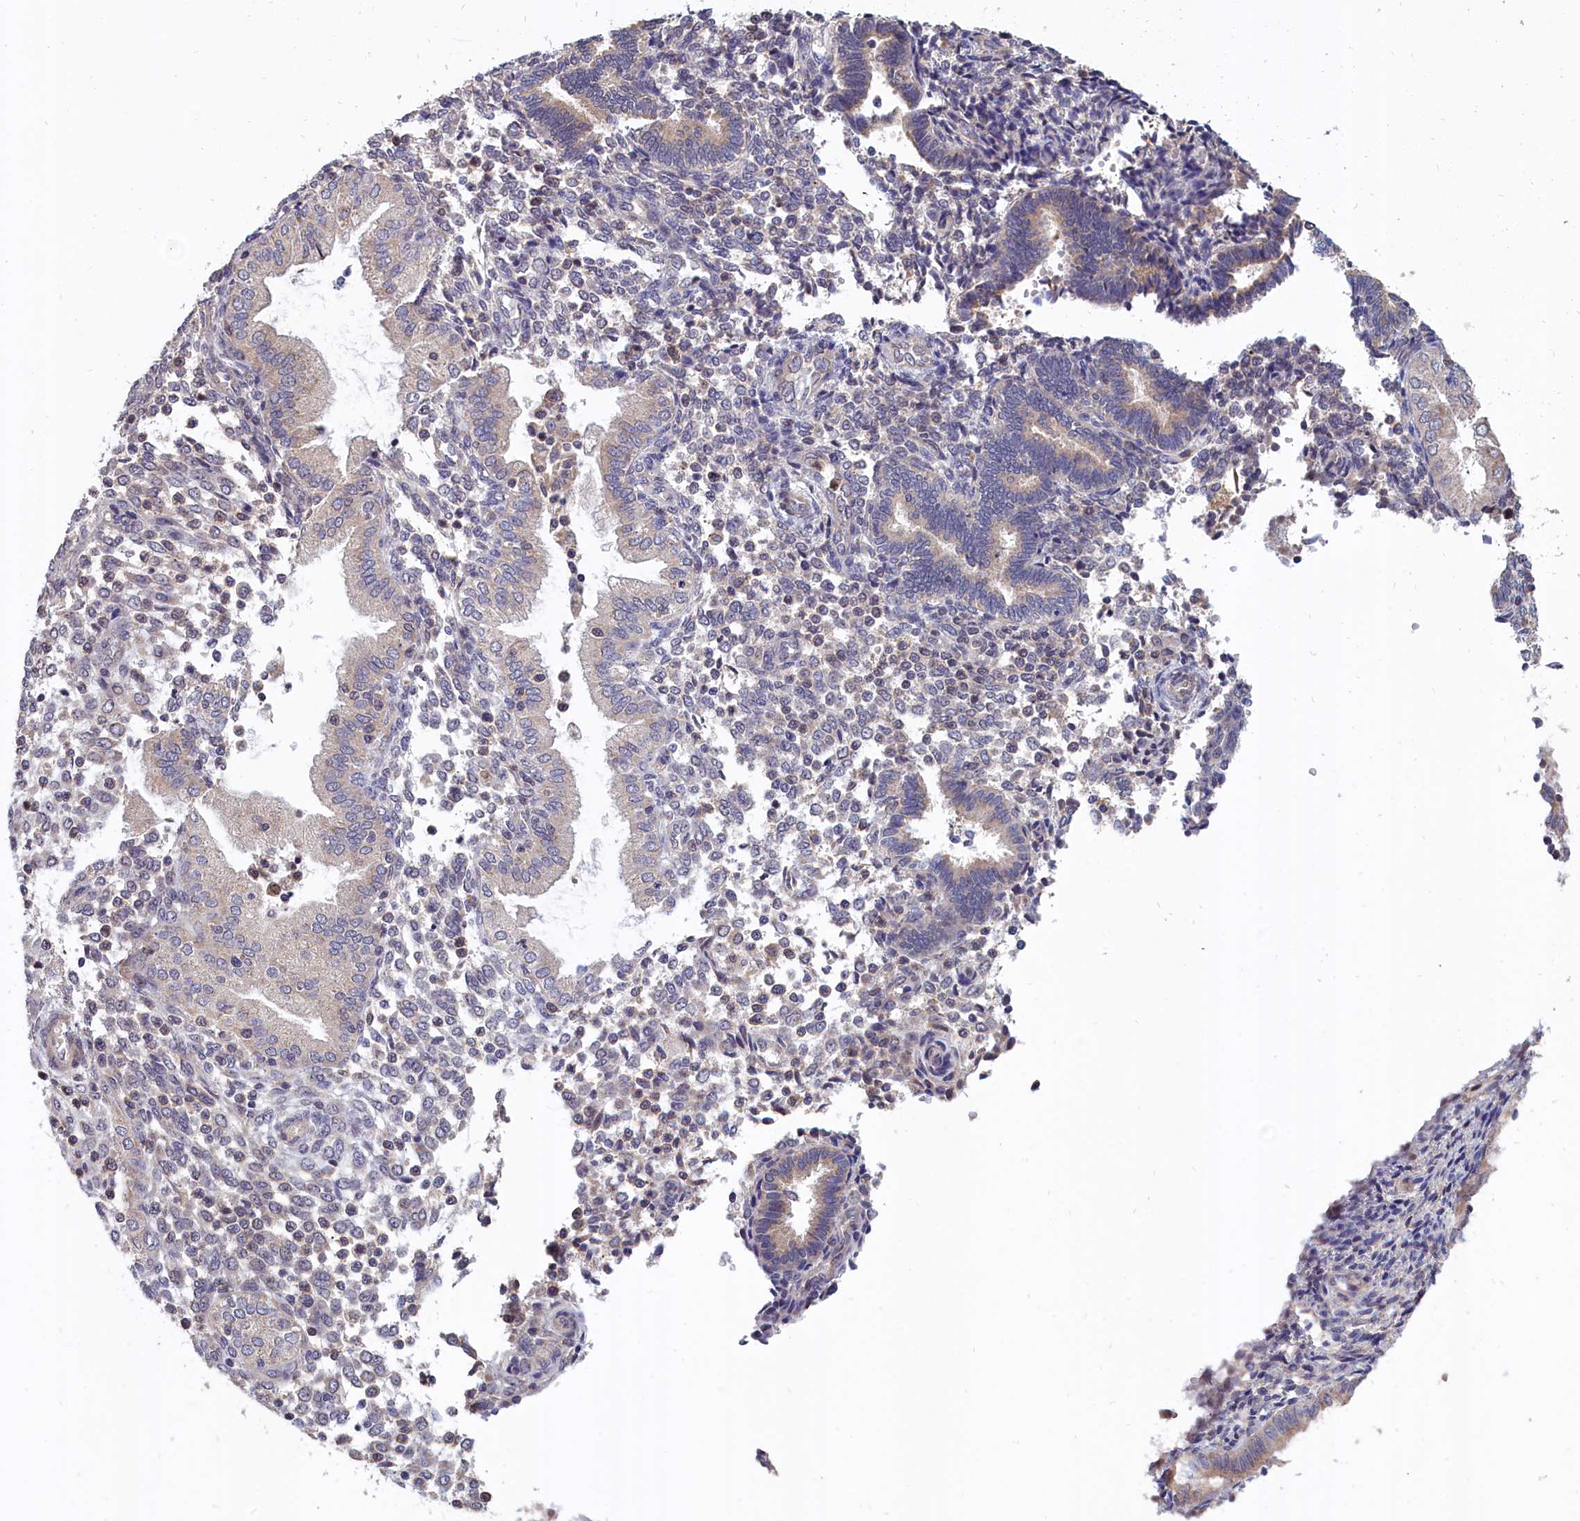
{"staining": {"intensity": "negative", "quantity": "none", "location": "none"}, "tissue": "endometrium", "cell_type": "Cells in endometrial stroma", "image_type": "normal", "snomed": [{"axis": "morphology", "description": "Normal tissue, NOS"}, {"axis": "topography", "description": "Endometrium"}], "caption": "DAB (3,3'-diaminobenzidine) immunohistochemical staining of unremarkable endometrium shows no significant staining in cells in endometrial stroma. The staining is performed using DAB brown chromogen with nuclei counter-stained in using hematoxylin.", "gene": "EPB41L4B", "patient": {"sex": "female", "age": 53}}